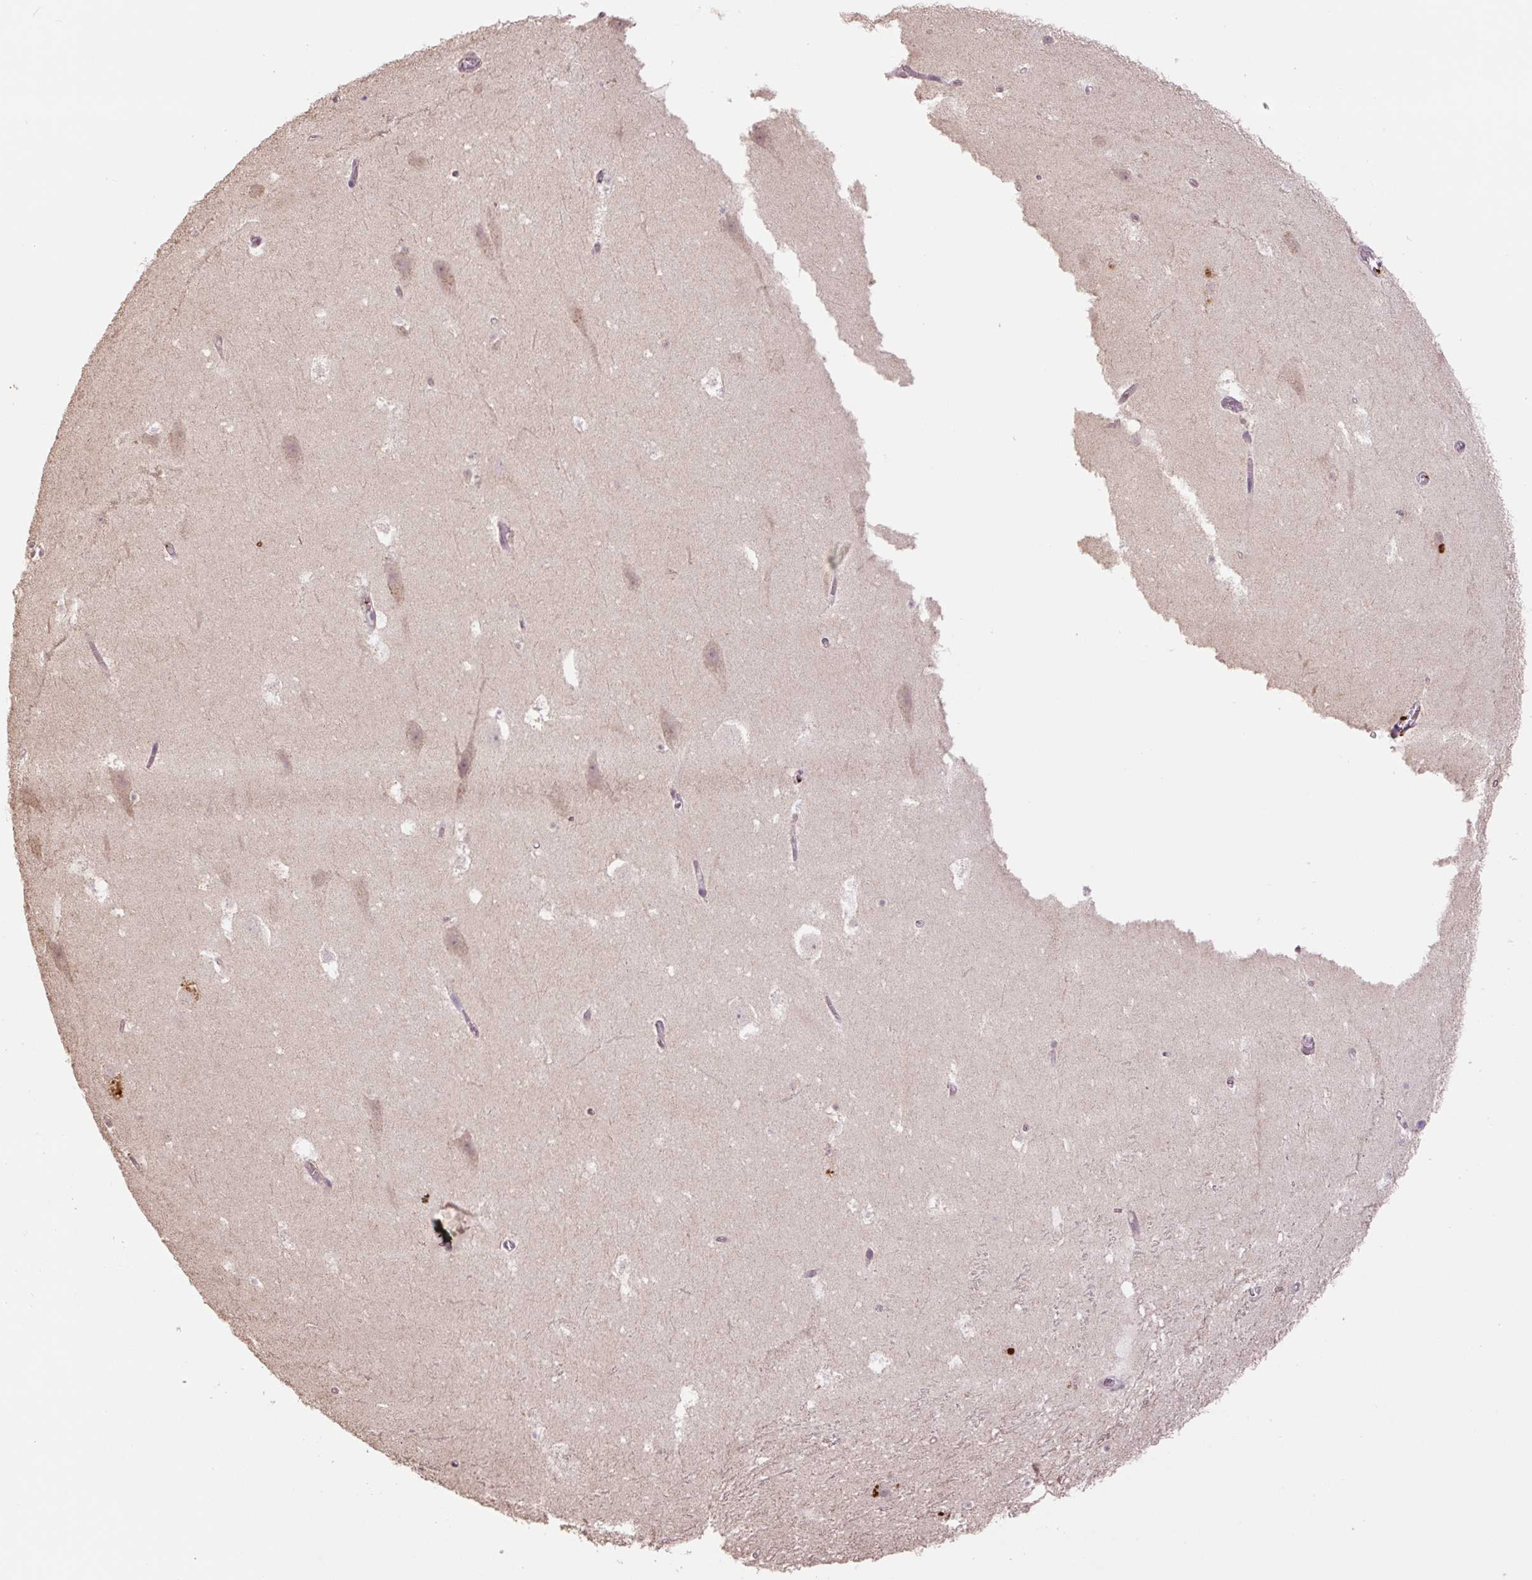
{"staining": {"intensity": "negative", "quantity": "none", "location": "none"}, "tissue": "hippocampus", "cell_type": "Glial cells", "image_type": "normal", "snomed": [{"axis": "morphology", "description": "Normal tissue, NOS"}, {"axis": "topography", "description": "Hippocampus"}], "caption": "DAB immunohistochemical staining of normal human hippocampus reveals no significant staining in glial cells.", "gene": "TMEM160", "patient": {"sex": "female", "age": 42}}